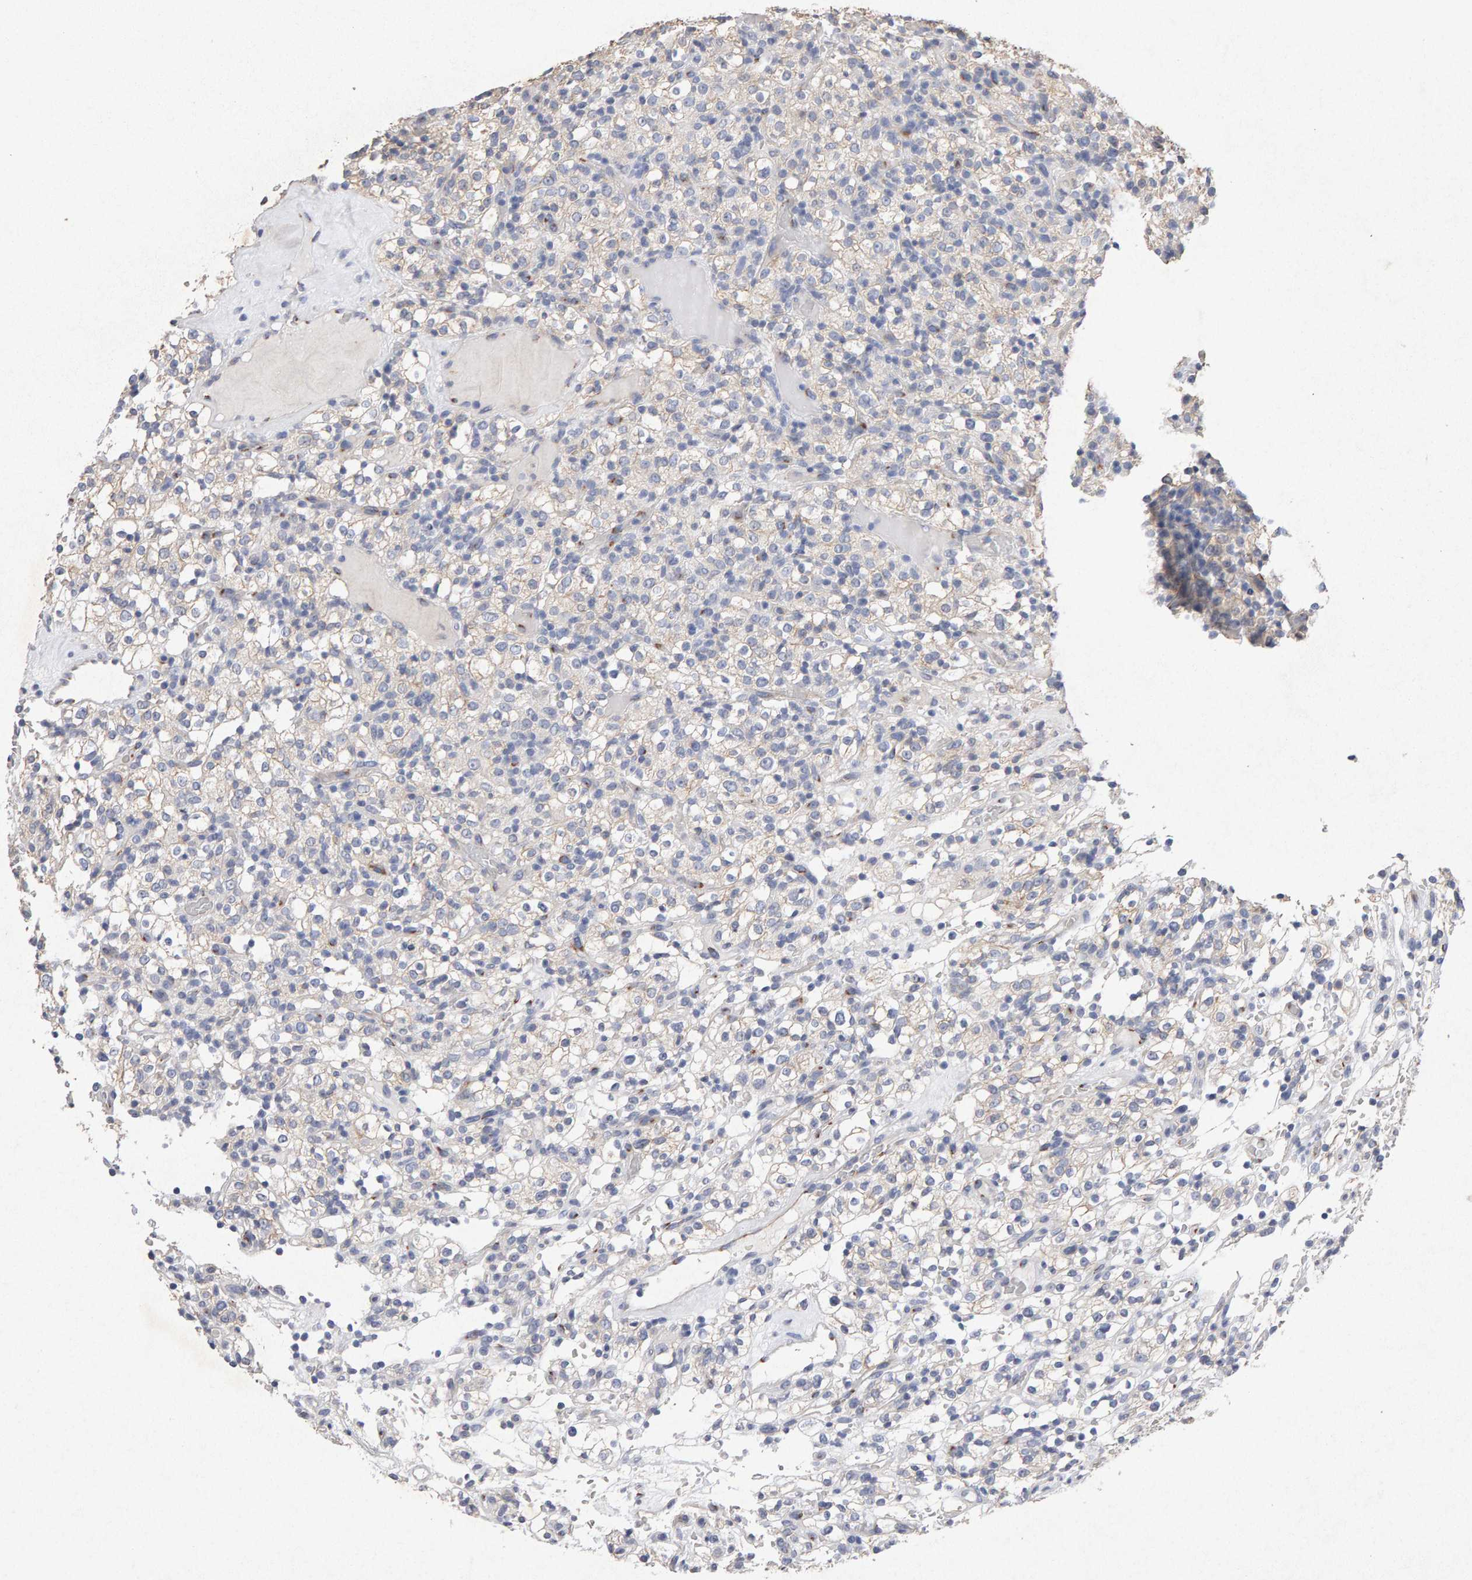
{"staining": {"intensity": "weak", "quantity": "<25%", "location": "cytoplasmic/membranous"}, "tissue": "renal cancer", "cell_type": "Tumor cells", "image_type": "cancer", "snomed": [{"axis": "morphology", "description": "Normal tissue, NOS"}, {"axis": "morphology", "description": "Adenocarcinoma, NOS"}, {"axis": "topography", "description": "Kidney"}], "caption": "An immunohistochemistry (IHC) histopathology image of adenocarcinoma (renal) is shown. There is no staining in tumor cells of adenocarcinoma (renal).", "gene": "PTPRM", "patient": {"sex": "female", "age": 72}}